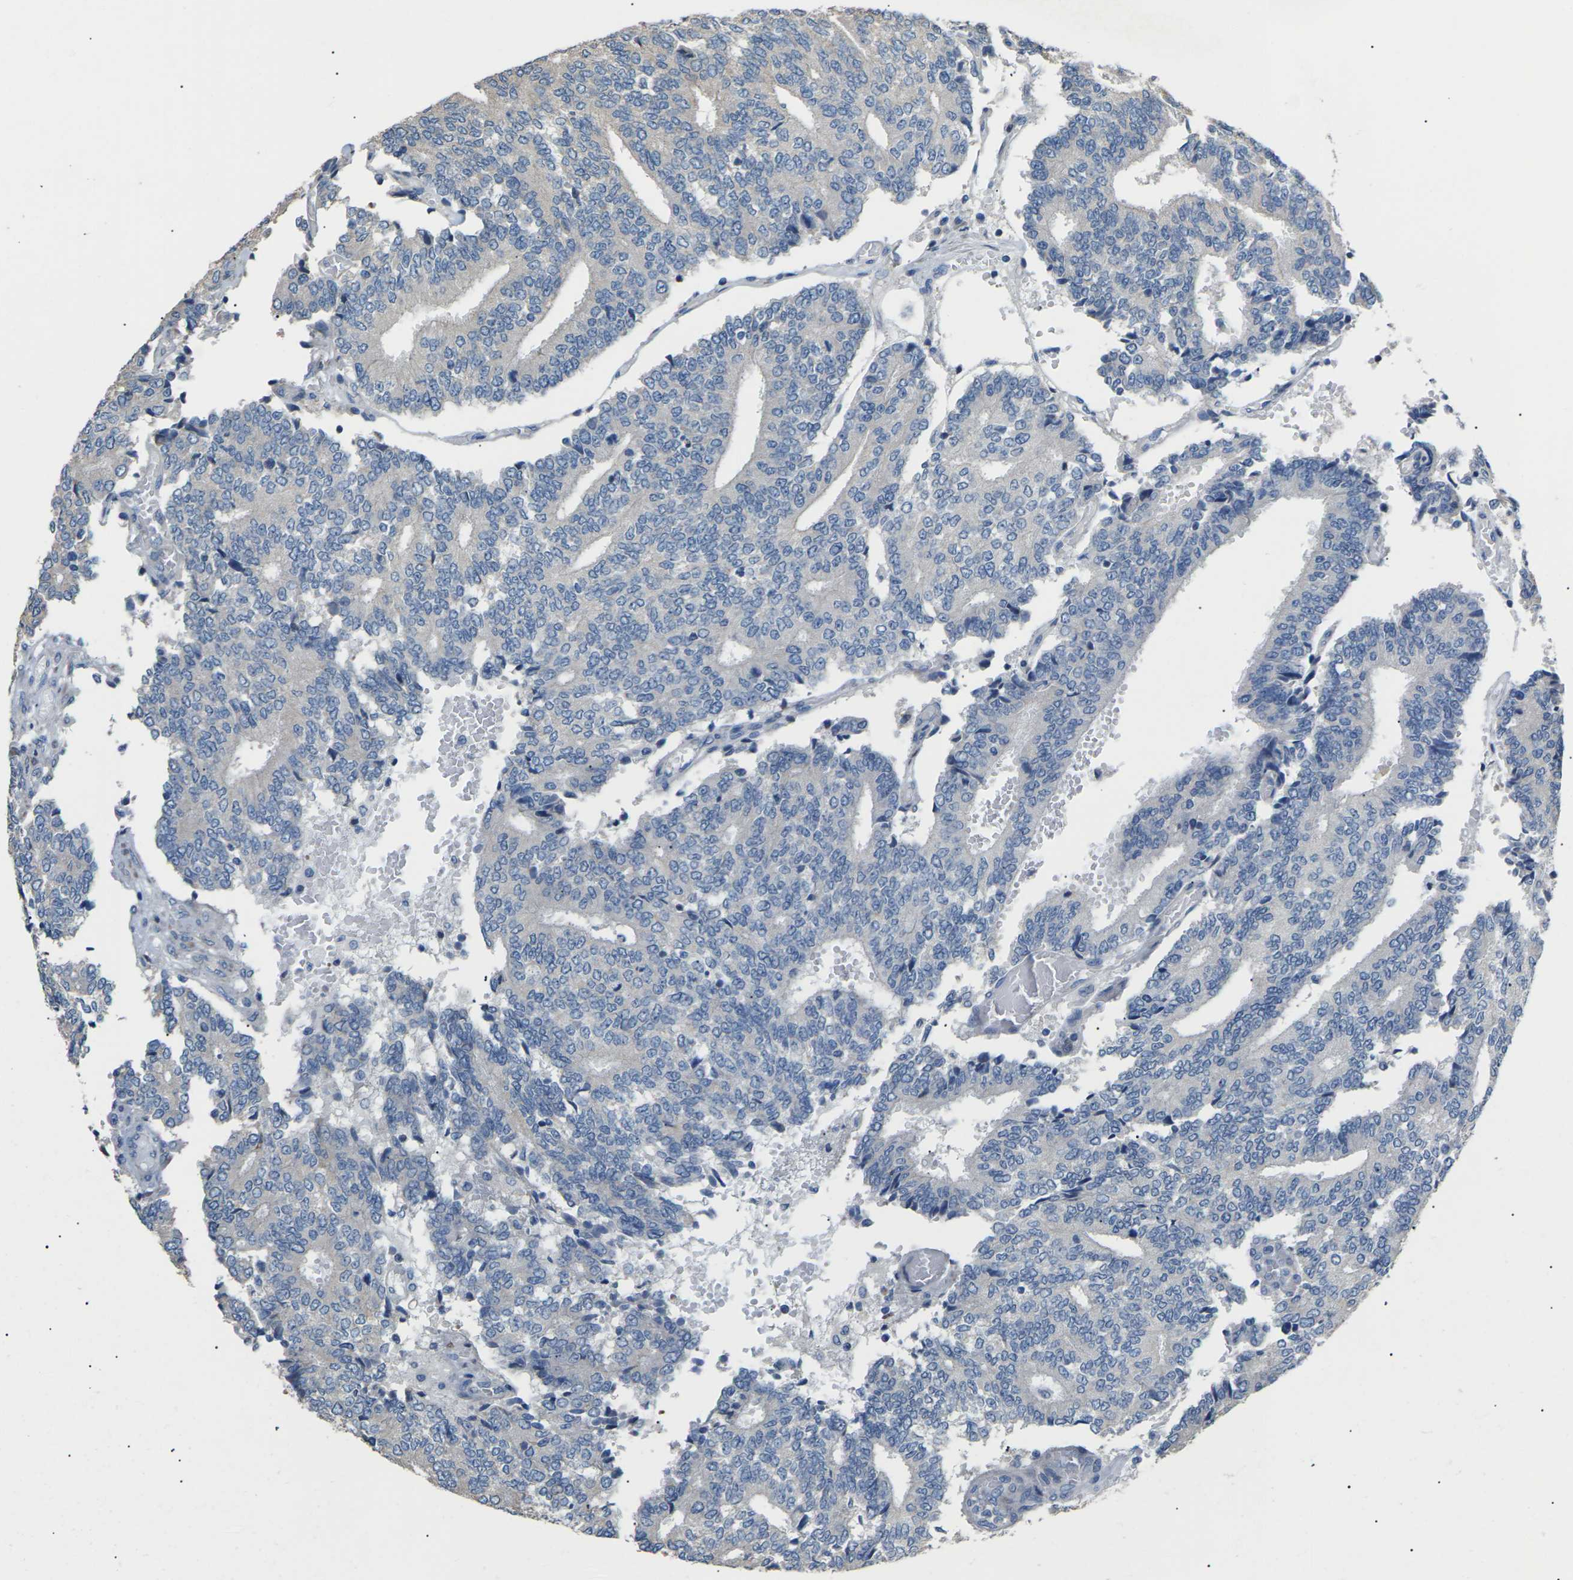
{"staining": {"intensity": "negative", "quantity": "none", "location": "none"}, "tissue": "prostate cancer", "cell_type": "Tumor cells", "image_type": "cancer", "snomed": [{"axis": "morphology", "description": "Adenocarcinoma, High grade"}, {"axis": "topography", "description": "Prostate"}], "caption": "The histopathology image displays no staining of tumor cells in prostate cancer (adenocarcinoma (high-grade)).", "gene": "KLHDC8B", "patient": {"sex": "male", "age": 55}}